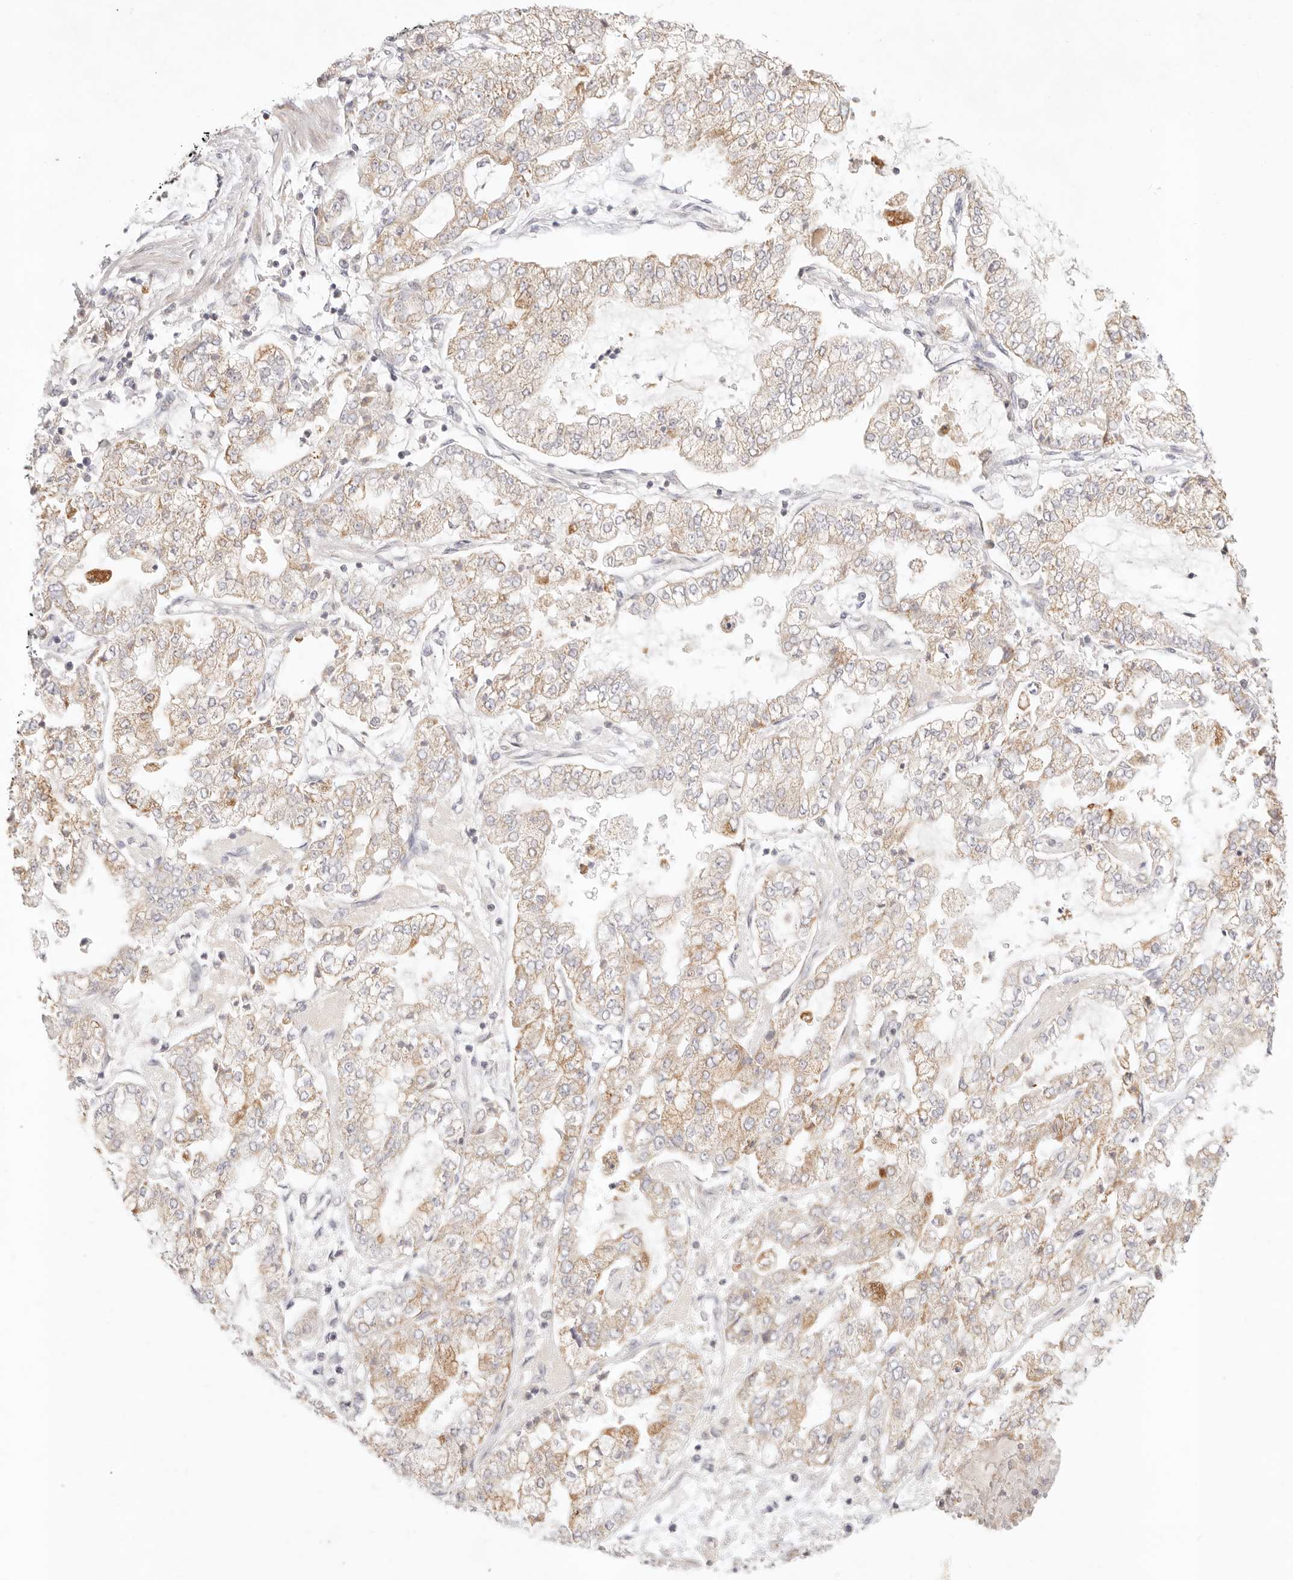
{"staining": {"intensity": "moderate", "quantity": "25%-75%", "location": "cytoplasmic/membranous"}, "tissue": "stomach cancer", "cell_type": "Tumor cells", "image_type": "cancer", "snomed": [{"axis": "morphology", "description": "Adenocarcinoma, NOS"}, {"axis": "topography", "description": "Stomach"}], "caption": "A high-resolution image shows immunohistochemistry (IHC) staining of stomach adenocarcinoma, which demonstrates moderate cytoplasmic/membranous staining in about 25%-75% of tumor cells.", "gene": "GPR156", "patient": {"sex": "male", "age": 76}}